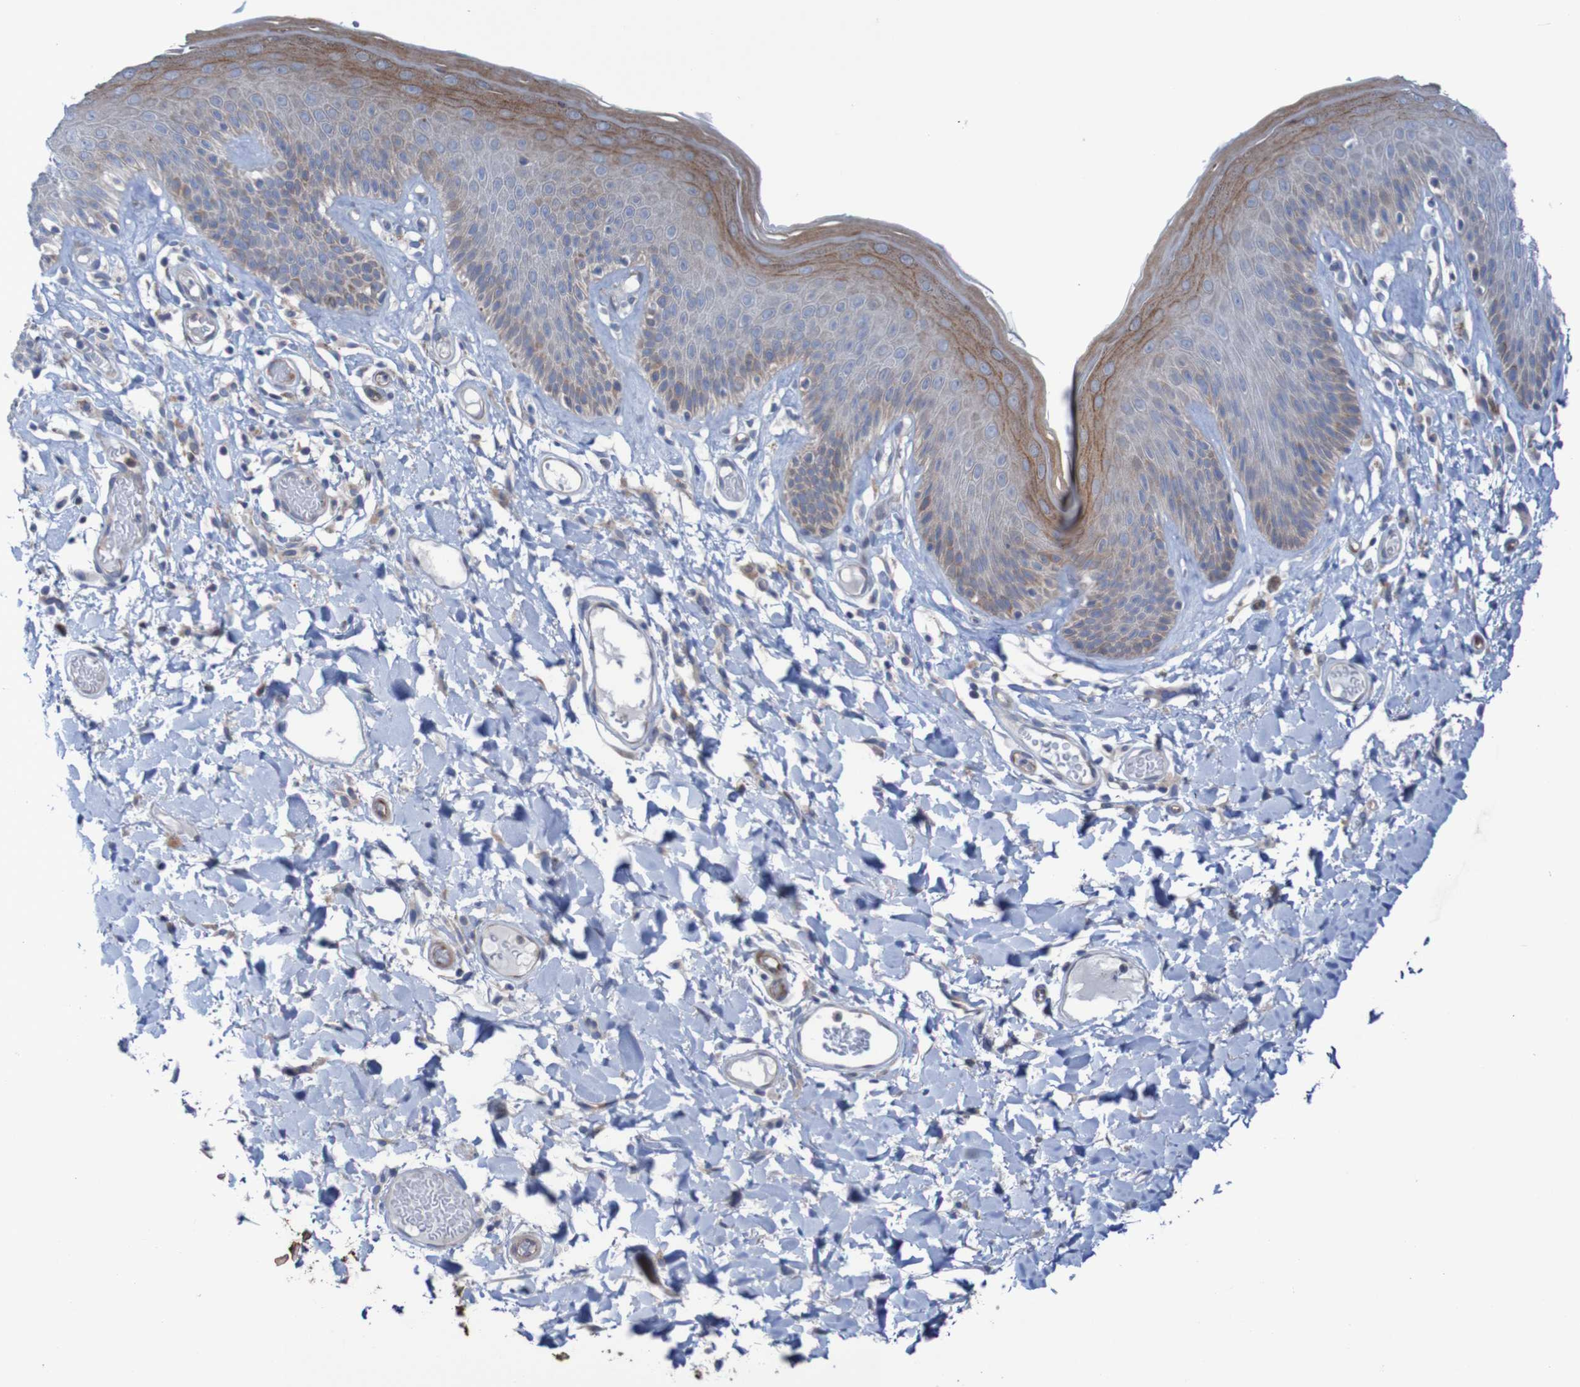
{"staining": {"intensity": "moderate", "quantity": "25%-75%", "location": "cytoplasmic/membranous"}, "tissue": "skin", "cell_type": "Epidermal cells", "image_type": "normal", "snomed": [{"axis": "morphology", "description": "Normal tissue, NOS"}, {"axis": "topography", "description": "Vulva"}], "caption": "Immunohistochemical staining of normal skin exhibits medium levels of moderate cytoplasmic/membranous expression in approximately 25%-75% of epidermal cells. The staining was performed using DAB (3,3'-diaminobenzidine) to visualize the protein expression in brown, while the nuclei were stained in blue with hematoxylin (Magnification: 20x).", "gene": "ANGPT4", "patient": {"sex": "female", "age": 73}}